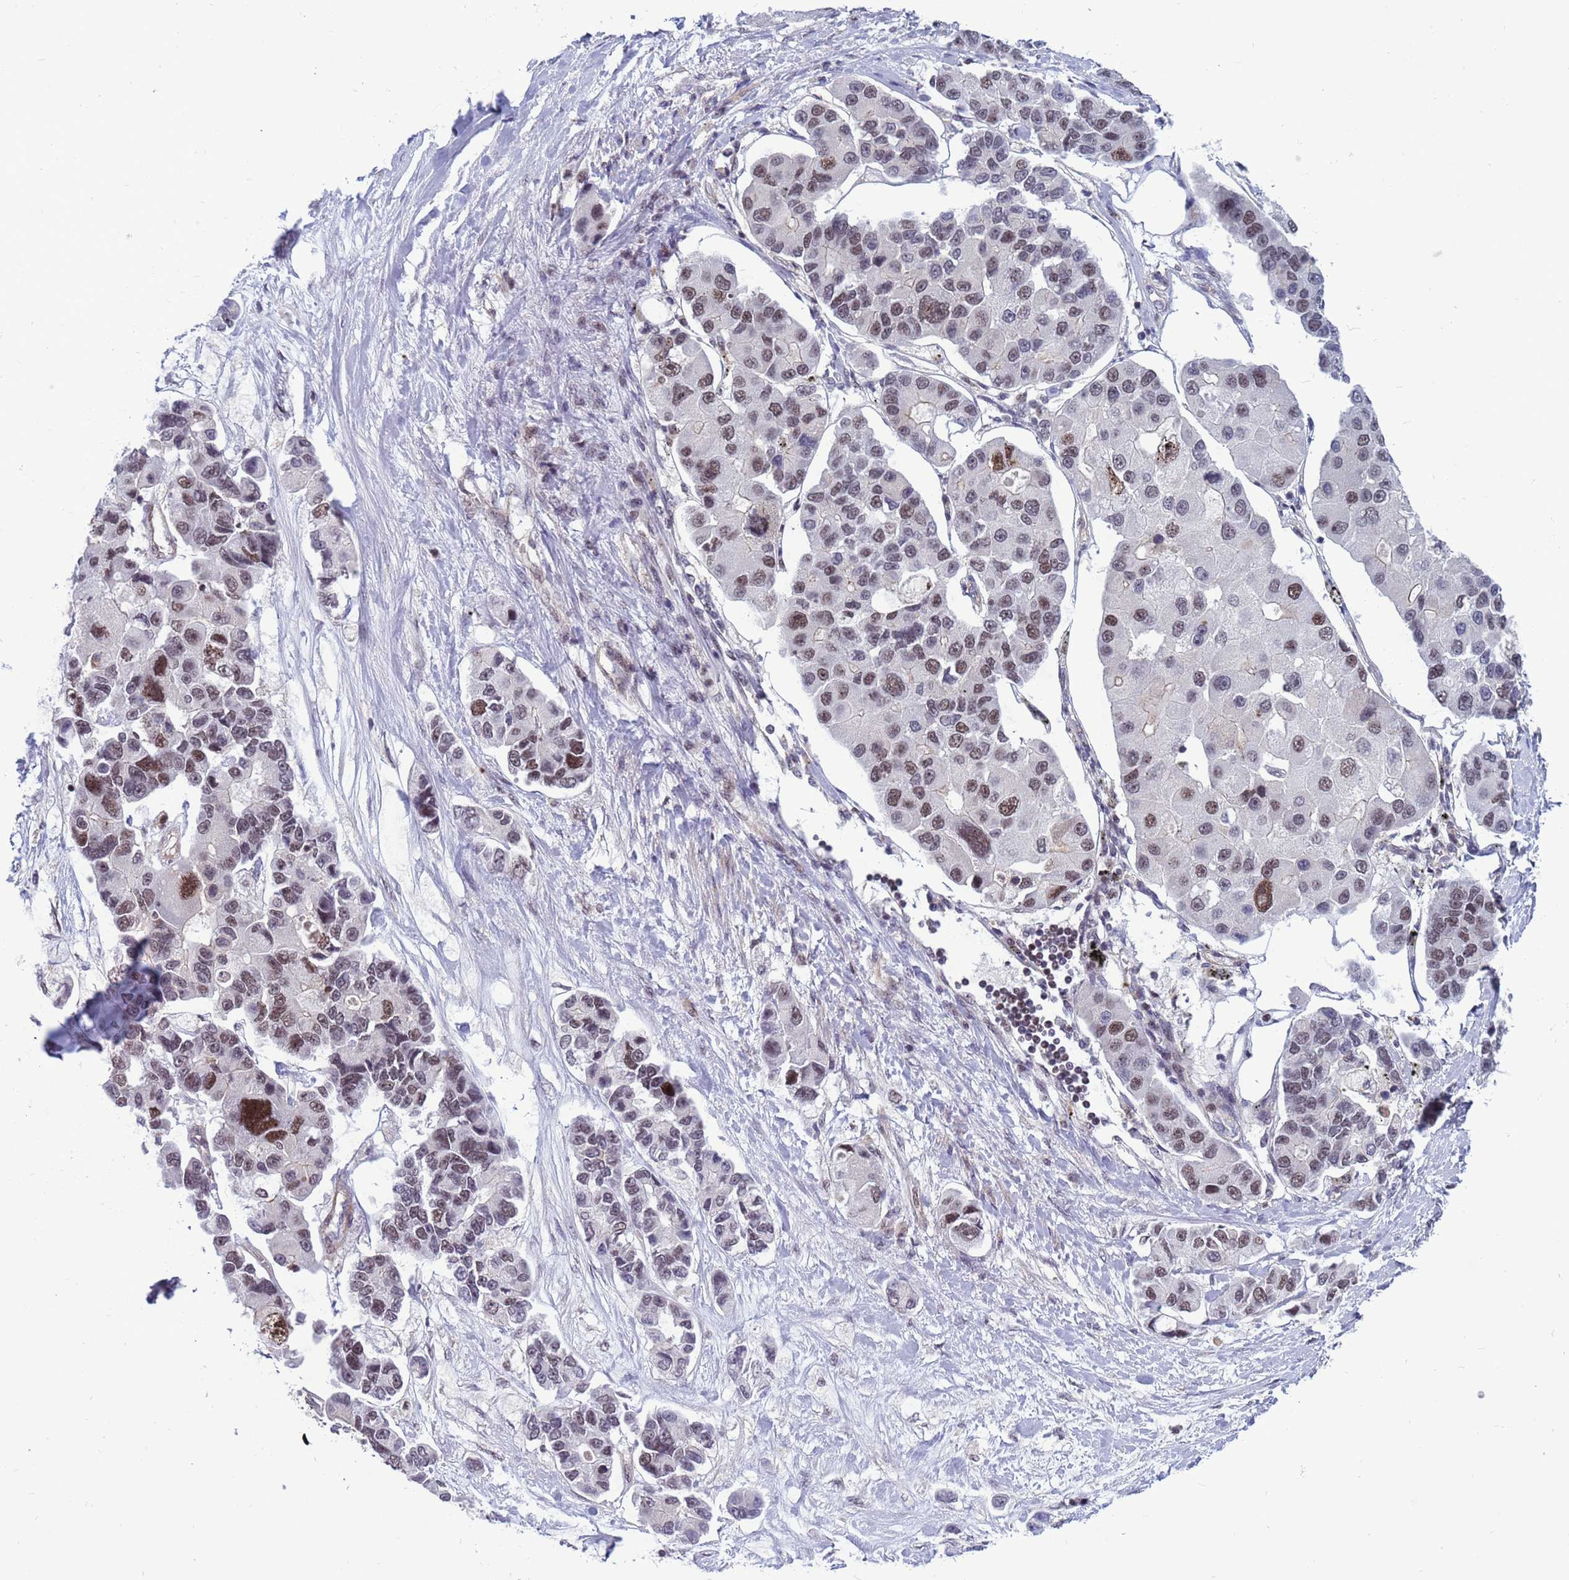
{"staining": {"intensity": "moderate", "quantity": "25%-75%", "location": "nuclear"}, "tissue": "lung cancer", "cell_type": "Tumor cells", "image_type": "cancer", "snomed": [{"axis": "morphology", "description": "Adenocarcinoma, NOS"}, {"axis": "topography", "description": "Lung"}], "caption": "Lung cancer stained with a brown dye demonstrates moderate nuclear positive staining in approximately 25%-75% of tumor cells.", "gene": "NSL1", "patient": {"sex": "female", "age": 54}}